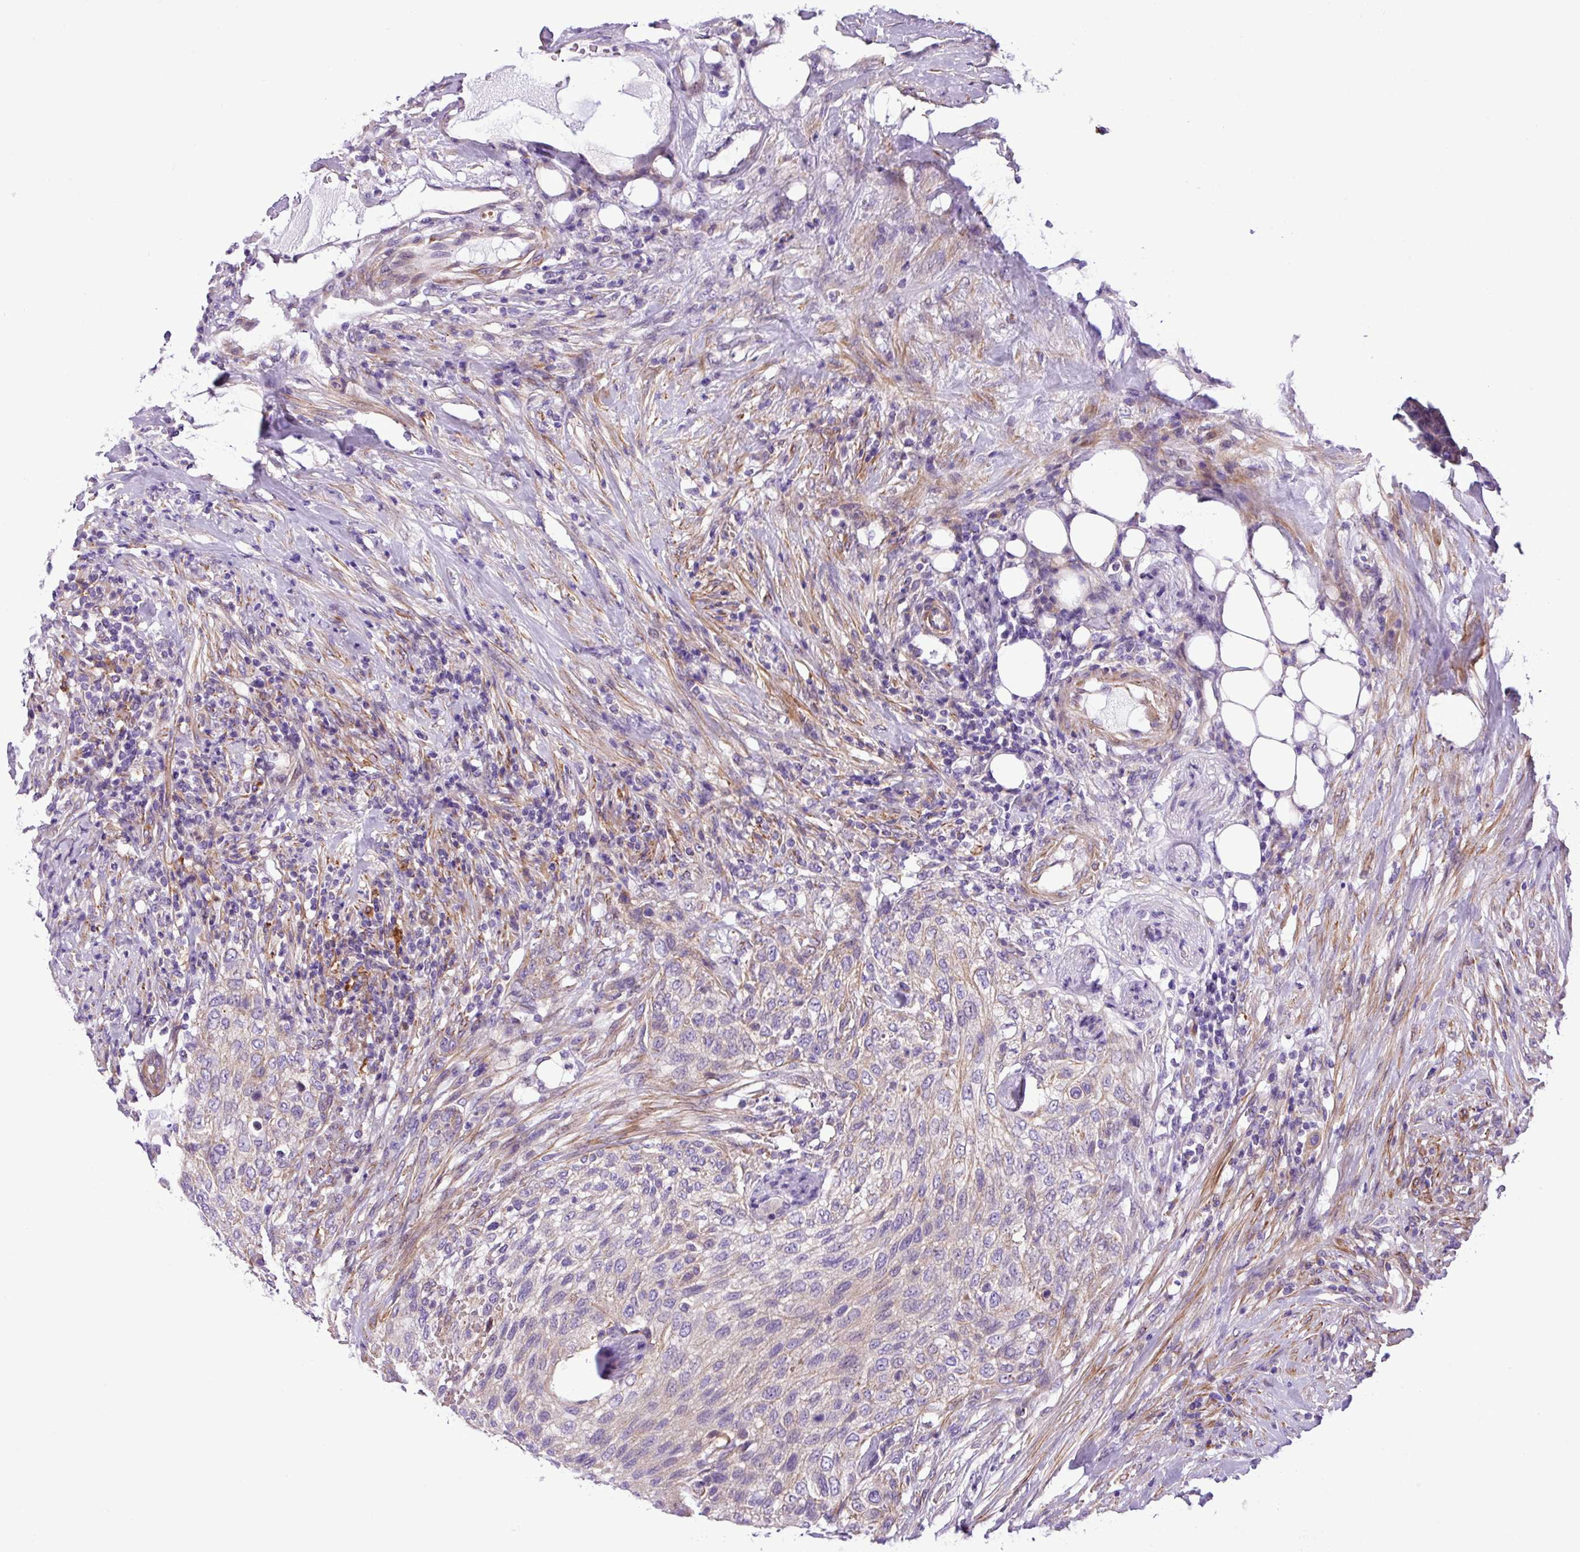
{"staining": {"intensity": "weak", "quantity": "25%-75%", "location": "cytoplasmic/membranous"}, "tissue": "urothelial cancer", "cell_type": "Tumor cells", "image_type": "cancer", "snomed": [{"axis": "morphology", "description": "Urothelial carcinoma, High grade"}, {"axis": "topography", "description": "Urinary bladder"}], "caption": "Brown immunohistochemical staining in human high-grade urothelial carcinoma reveals weak cytoplasmic/membranous staining in approximately 25%-75% of tumor cells.", "gene": "C11orf91", "patient": {"sex": "male", "age": 35}}